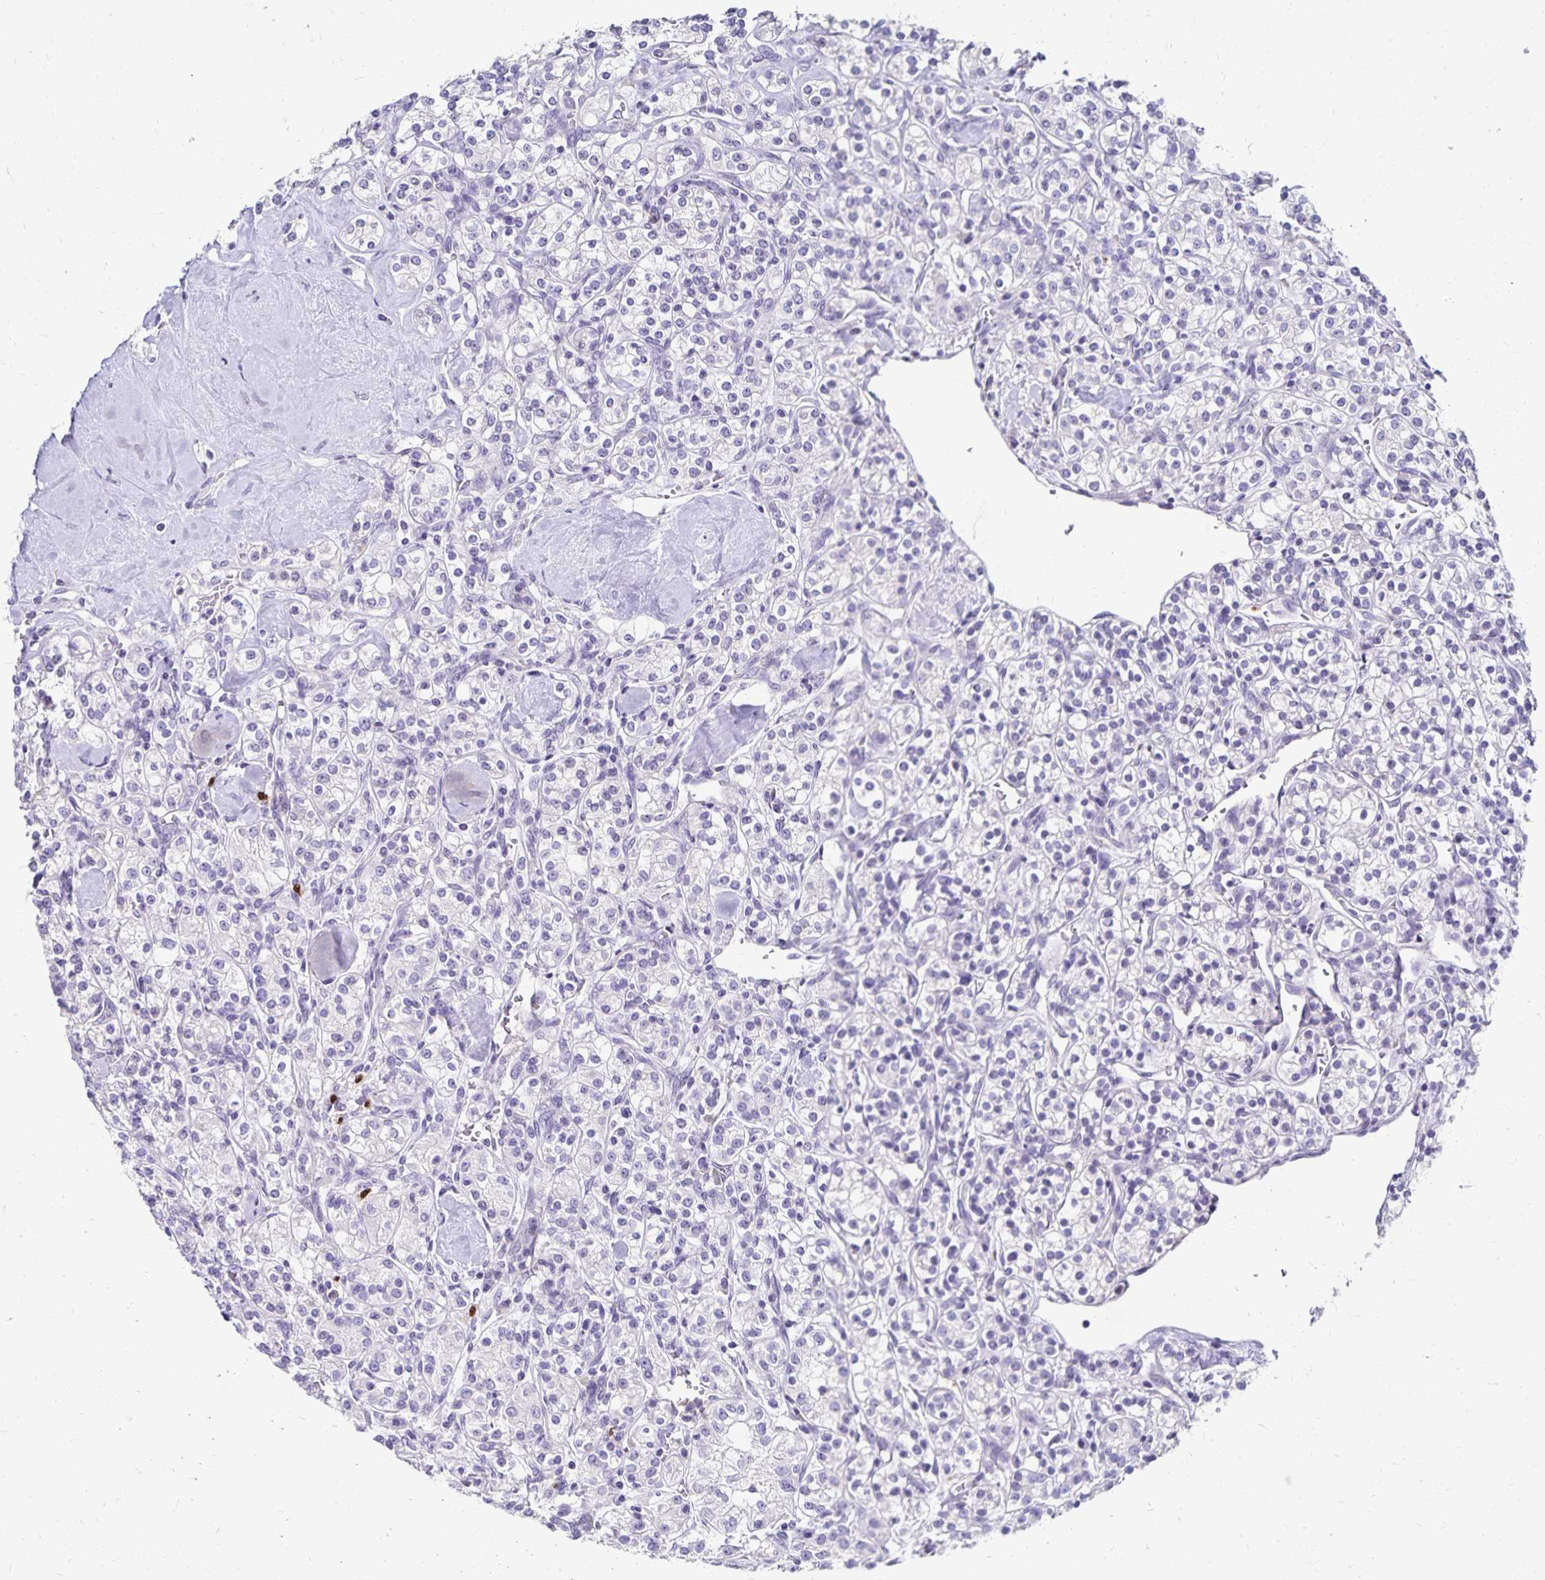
{"staining": {"intensity": "negative", "quantity": "none", "location": "none"}, "tissue": "renal cancer", "cell_type": "Tumor cells", "image_type": "cancer", "snomed": [{"axis": "morphology", "description": "Adenocarcinoma, NOS"}, {"axis": "topography", "description": "Kidney"}], "caption": "Immunohistochemistry micrograph of neoplastic tissue: renal cancer (adenocarcinoma) stained with DAB displays no significant protein staining in tumor cells.", "gene": "PAX5", "patient": {"sex": "male", "age": 77}}